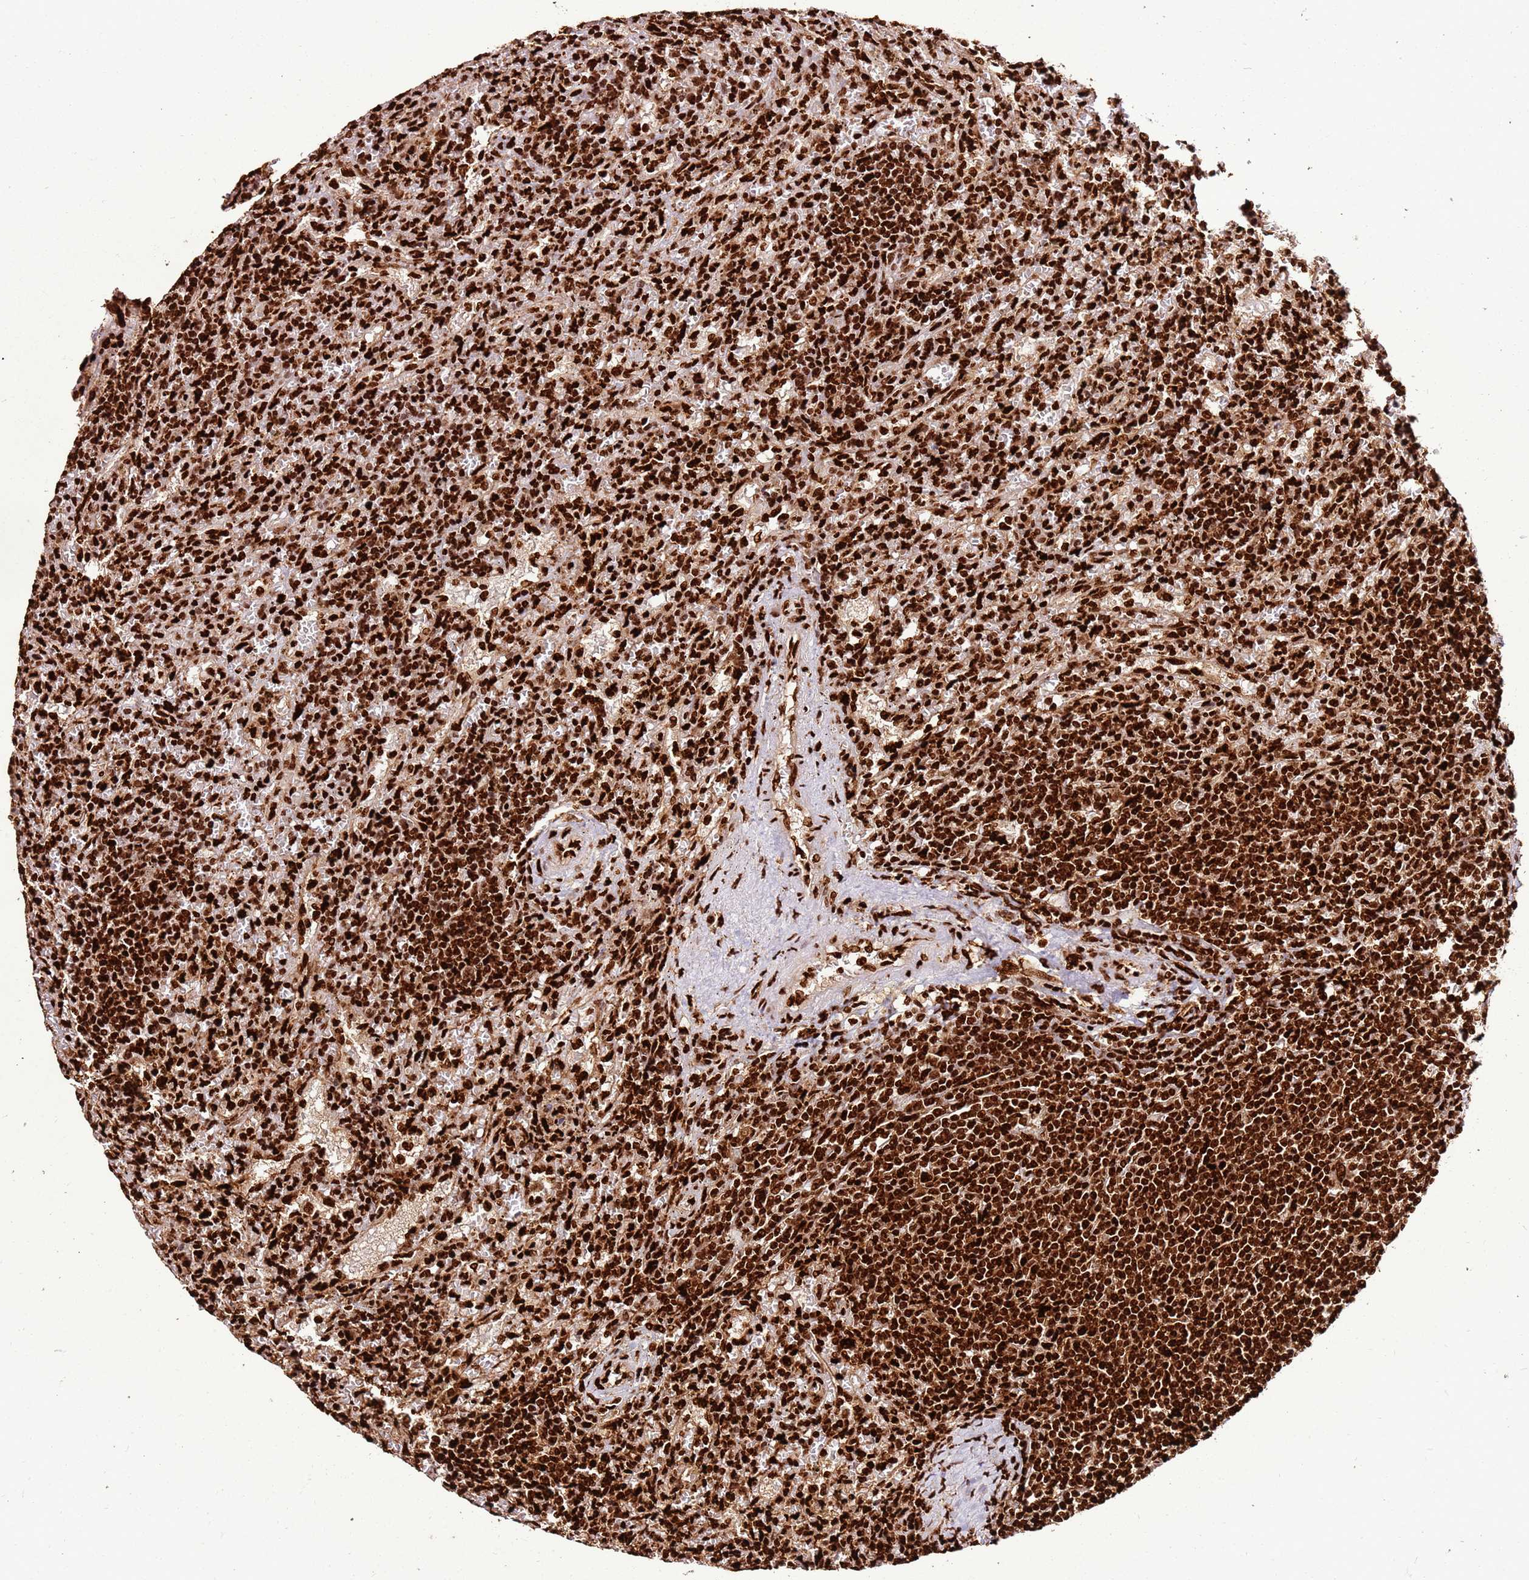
{"staining": {"intensity": "strong", "quantity": ">75%", "location": "nuclear"}, "tissue": "lymphoma", "cell_type": "Tumor cells", "image_type": "cancer", "snomed": [{"axis": "morphology", "description": "Malignant lymphoma, non-Hodgkin's type, Low grade"}, {"axis": "topography", "description": "Spleen"}], "caption": "A photomicrograph showing strong nuclear staining in approximately >75% of tumor cells in lymphoma, as visualized by brown immunohistochemical staining.", "gene": "HNRNPAB", "patient": {"sex": "male", "age": 76}}